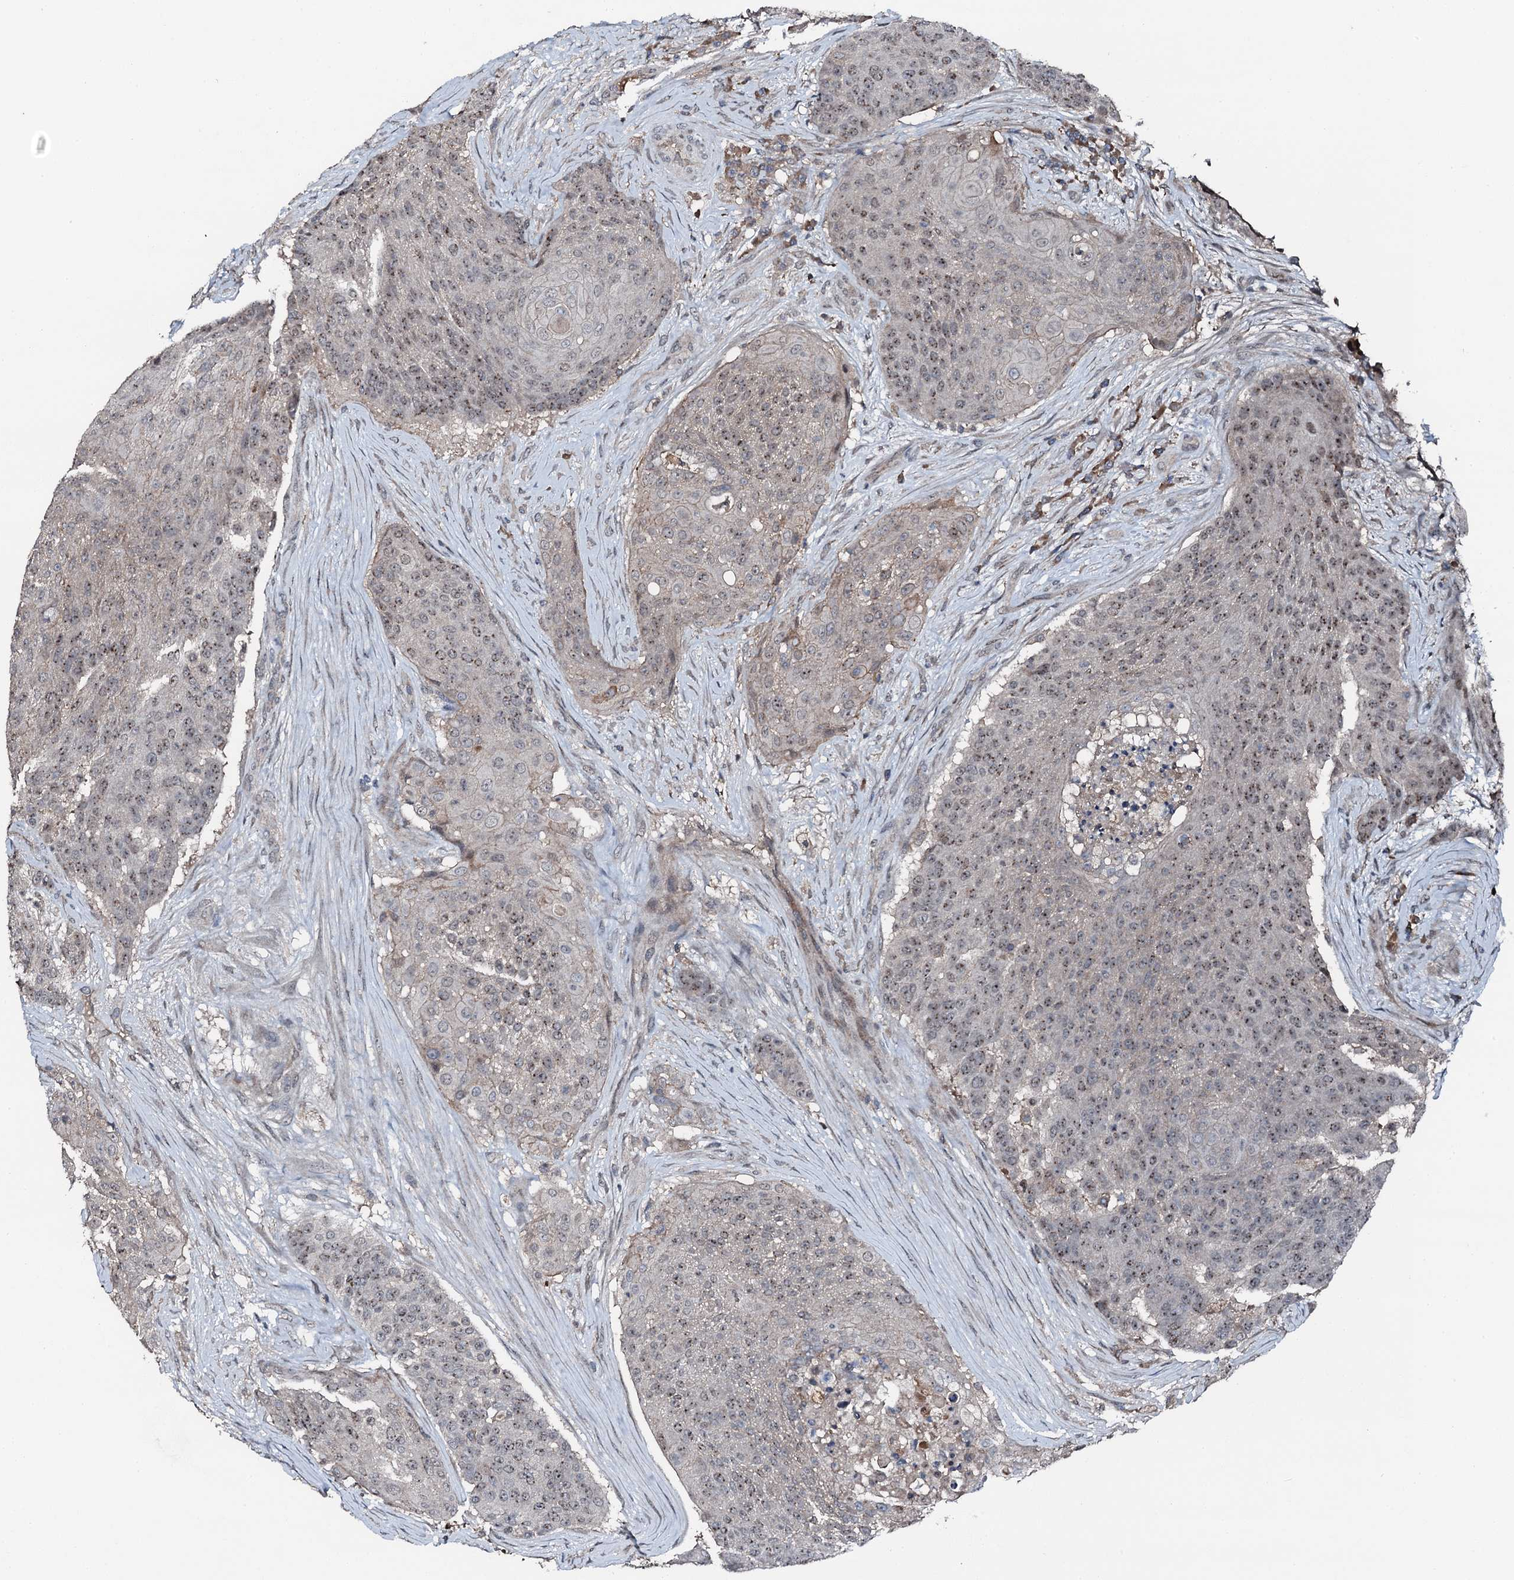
{"staining": {"intensity": "moderate", "quantity": ">75%", "location": "nuclear"}, "tissue": "urothelial cancer", "cell_type": "Tumor cells", "image_type": "cancer", "snomed": [{"axis": "morphology", "description": "Urothelial carcinoma, High grade"}, {"axis": "topography", "description": "Urinary bladder"}], "caption": "Immunohistochemistry (IHC) staining of urothelial cancer, which exhibits medium levels of moderate nuclear staining in approximately >75% of tumor cells indicating moderate nuclear protein expression. The staining was performed using DAB (brown) for protein detection and nuclei were counterstained in hematoxylin (blue).", "gene": "FLYWCH1", "patient": {"sex": "female", "age": 63}}